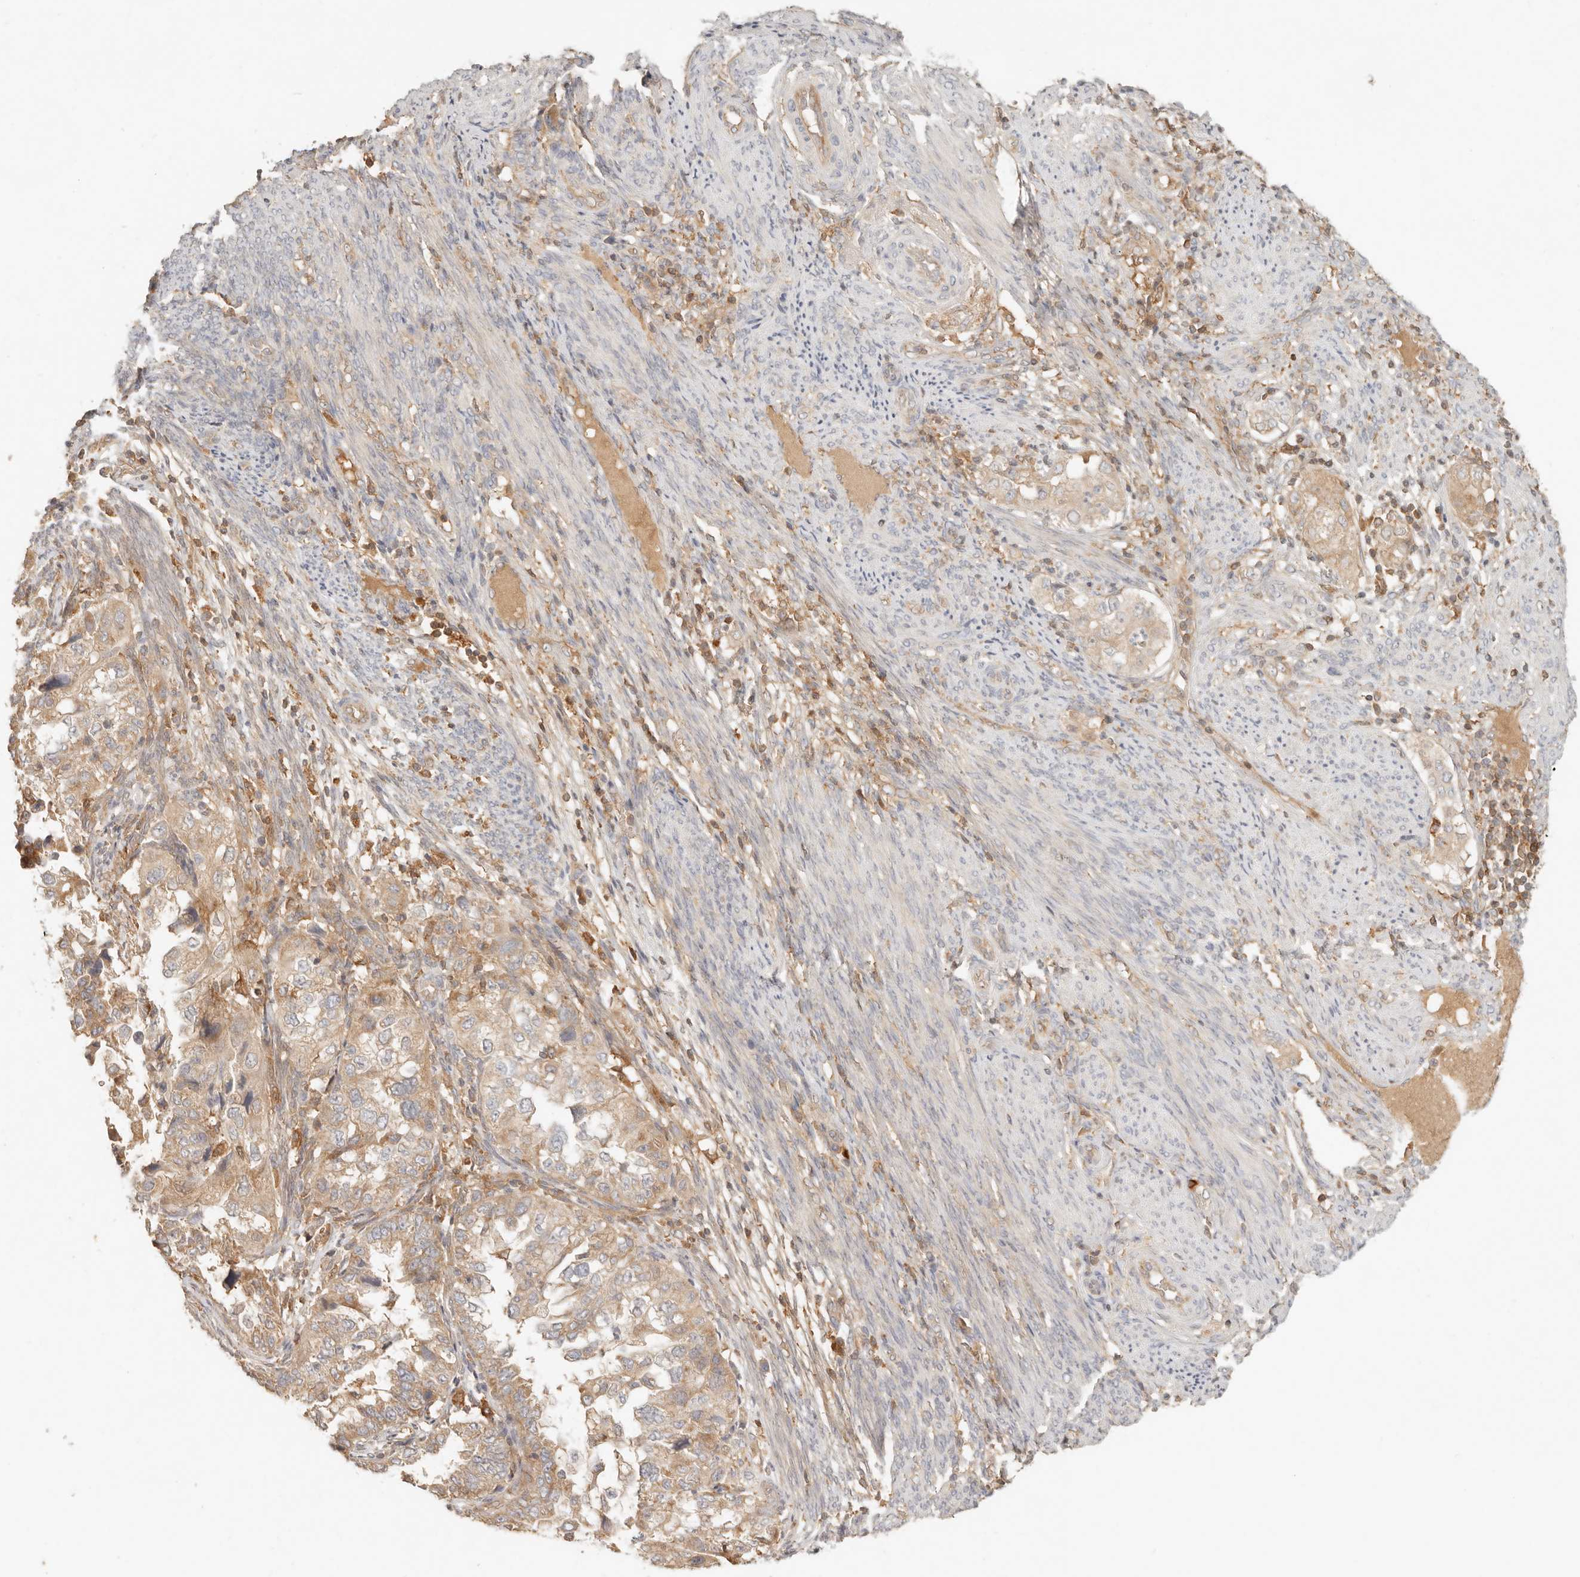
{"staining": {"intensity": "moderate", "quantity": ">75%", "location": "cytoplasmic/membranous"}, "tissue": "endometrial cancer", "cell_type": "Tumor cells", "image_type": "cancer", "snomed": [{"axis": "morphology", "description": "Adenocarcinoma, NOS"}, {"axis": "topography", "description": "Endometrium"}], "caption": "IHC histopathology image of neoplastic tissue: endometrial adenocarcinoma stained using immunohistochemistry (IHC) exhibits medium levels of moderate protein expression localized specifically in the cytoplasmic/membranous of tumor cells, appearing as a cytoplasmic/membranous brown color.", "gene": "NECAP2", "patient": {"sex": "female", "age": 85}}